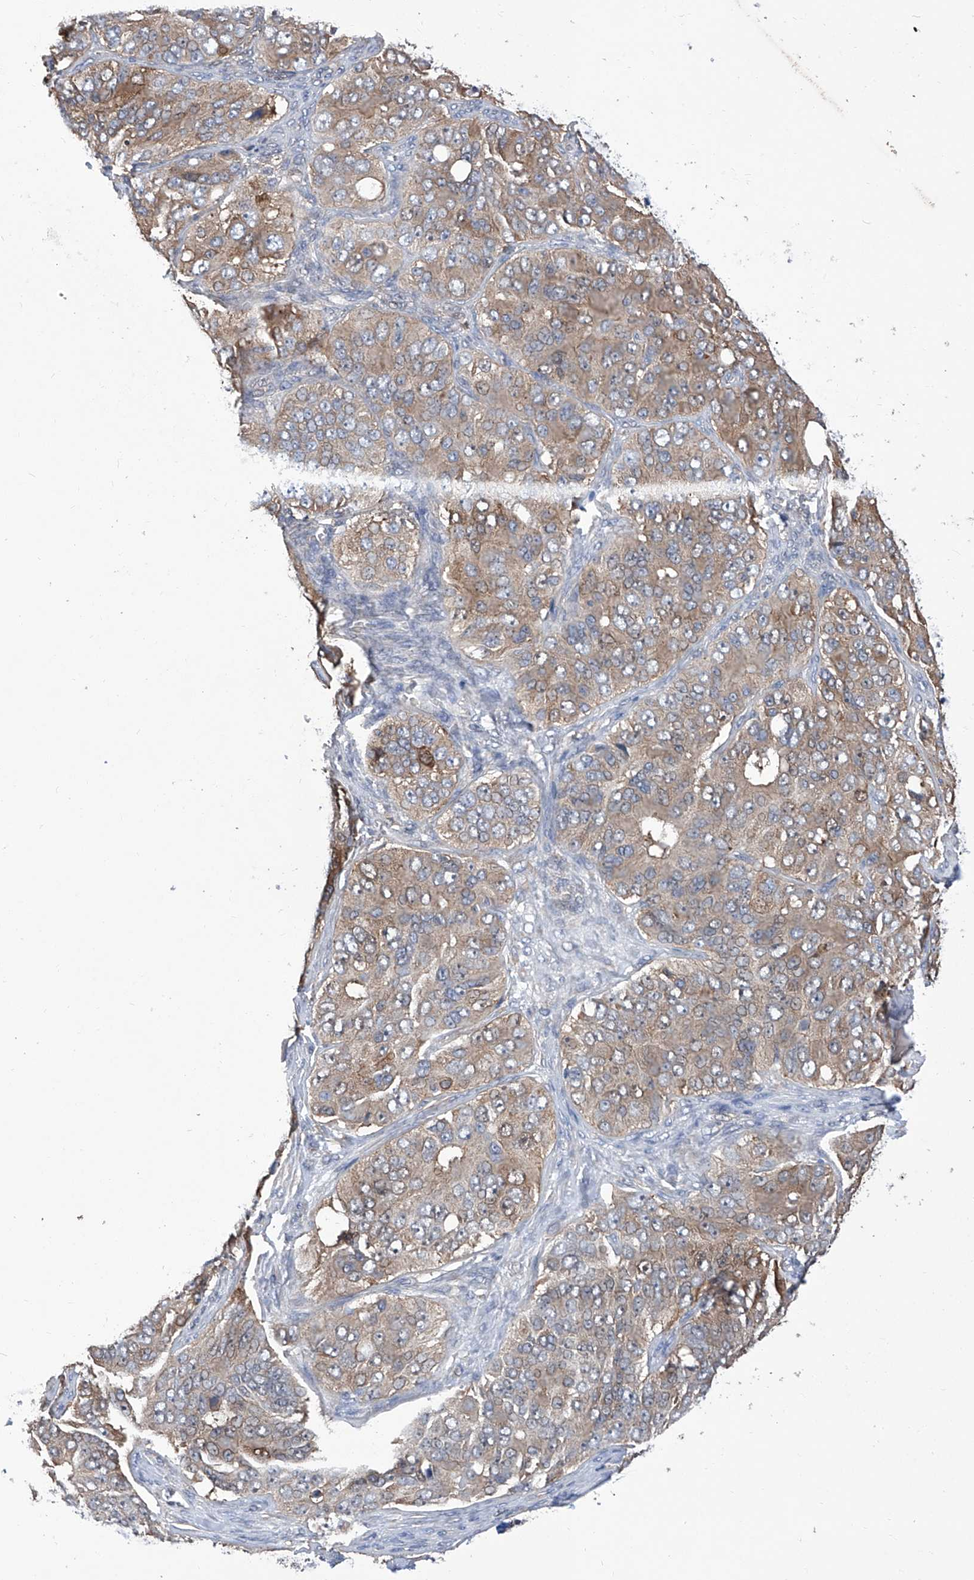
{"staining": {"intensity": "weak", "quantity": ">75%", "location": "cytoplasmic/membranous"}, "tissue": "ovarian cancer", "cell_type": "Tumor cells", "image_type": "cancer", "snomed": [{"axis": "morphology", "description": "Carcinoma, endometroid"}, {"axis": "topography", "description": "Ovary"}], "caption": "Ovarian cancer (endometroid carcinoma) stained for a protein reveals weak cytoplasmic/membranous positivity in tumor cells. Using DAB (brown) and hematoxylin (blue) stains, captured at high magnification using brightfield microscopy.", "gene": "SMS", "patient": {"sex": "female", "age": 51}}